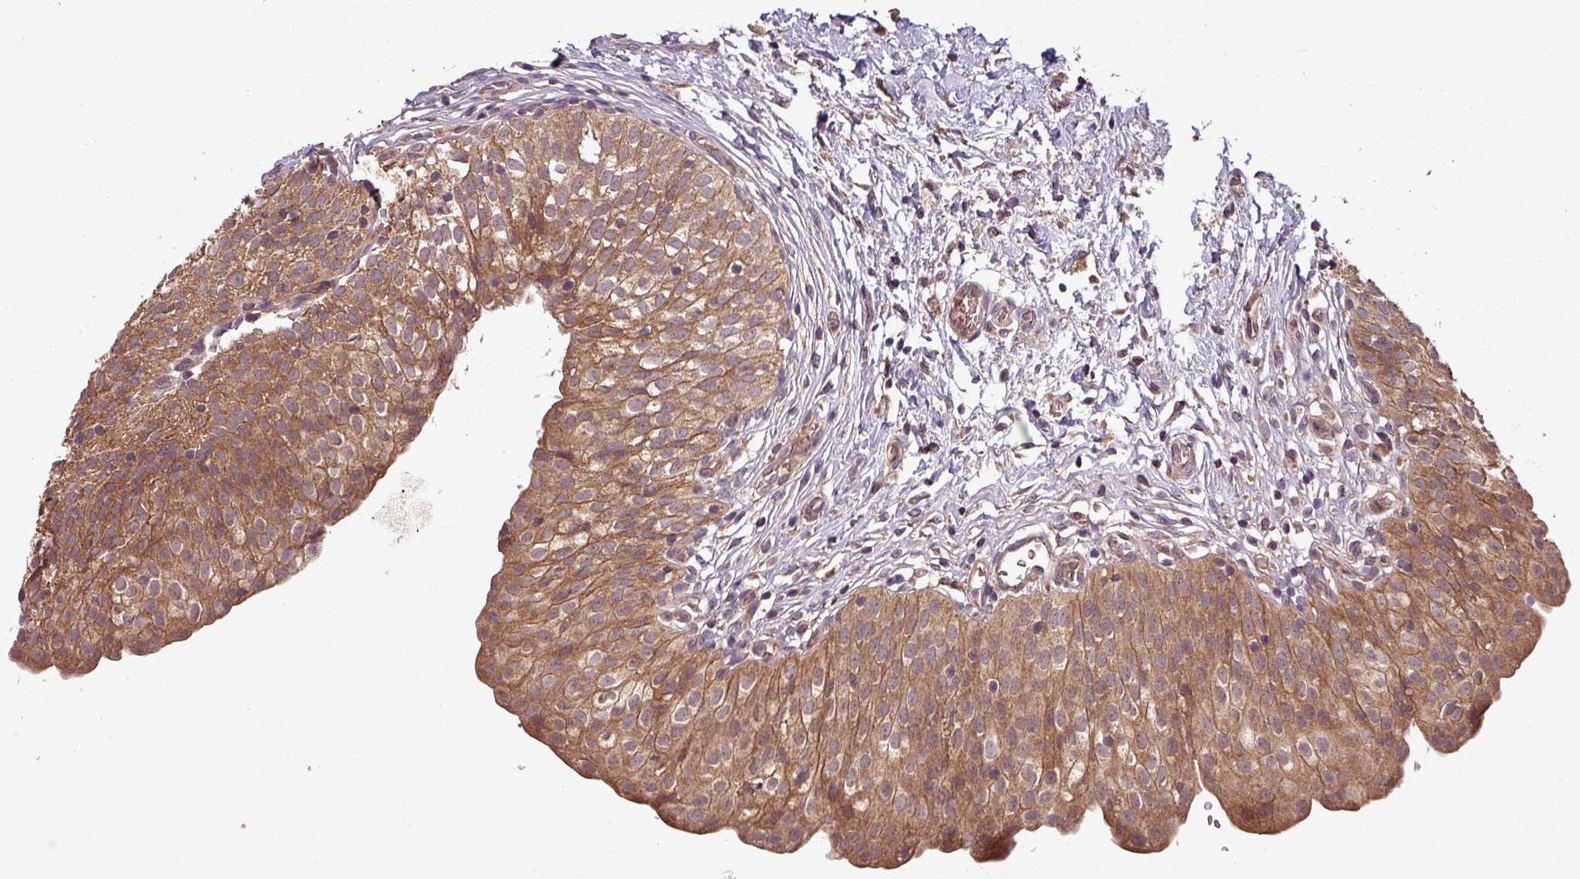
{"staining": {"intensity": "moderate", "quantity": ">75%", "location": "cytoplasmic/membranous"}, "tissue": "urinary bladder", "cell_type": "Urothelial cells", "image_type": "normal", "snomed": [{"axis": "morphology", "description": "Normal tissue, NOS"}, {"axis": "topography", "description": "Urinary bladder"}], "caption": "Normal urinary bladder displays moderate cytoplasmic/membranous expression in approximately >75% of urothelial cells.", "gene": "NT5C3A", "patient": {"sex": "male", "age": 55}}